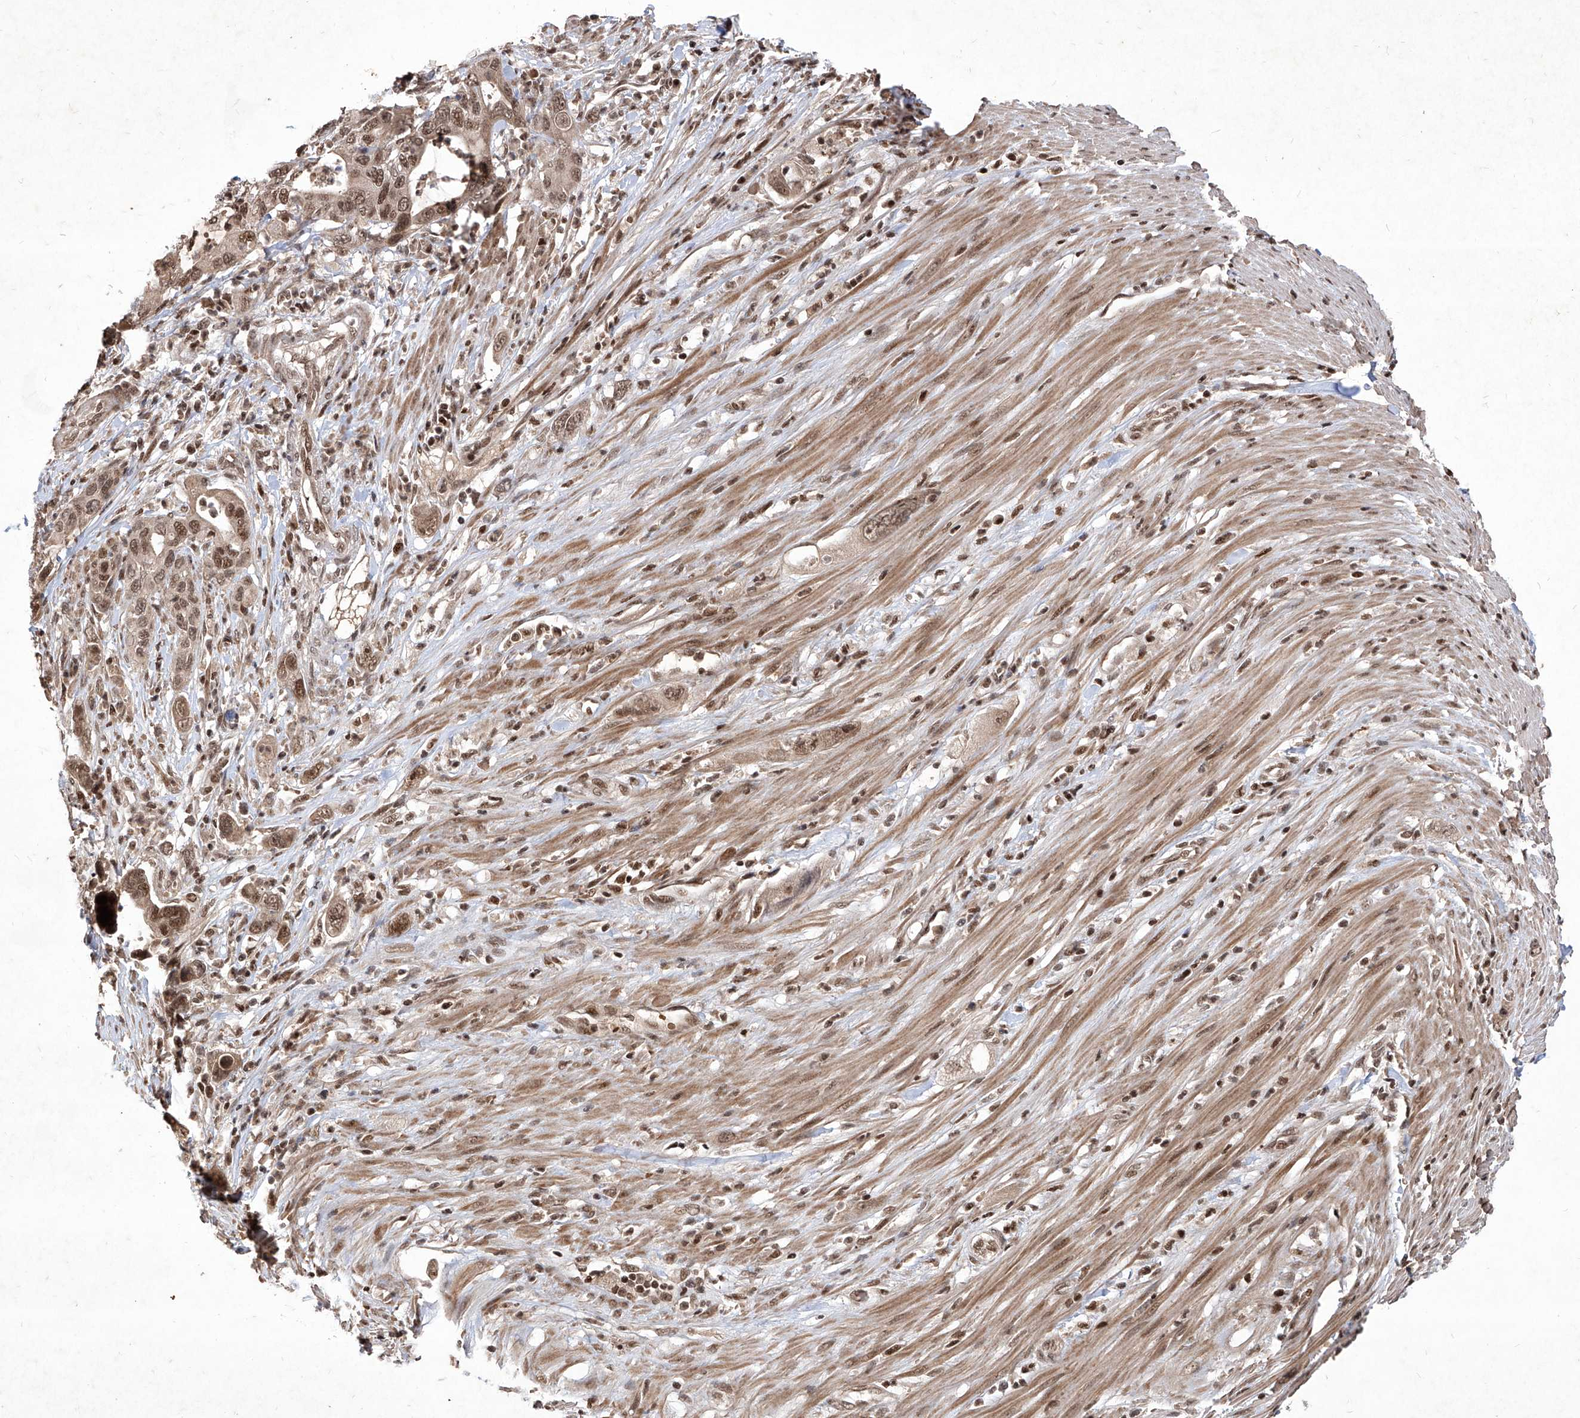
{"staining": {"intensity": "moderate", "quantity": ">75%", "location": "cytoplasmic/membranous,nuclear"}, "tissue": "pancreatic cancer", "cell_type": "Tumor cells", "image_type": "cancer", "snomed": [{"axis": "morphology", "description": "Adenocarcinoma, NOS"}, {"axis": "topography", "description": "Pancreas"}], "caption": "The image exhibits immunohistochemical staining of pancreatic adenocarcinoma. There is moderate cytoplasmic/membranous and nuclear expression is seen in approximately >75% of tumor cells.", "gene": "IRF2", "patient": {"sex": "female", "age": 71}}